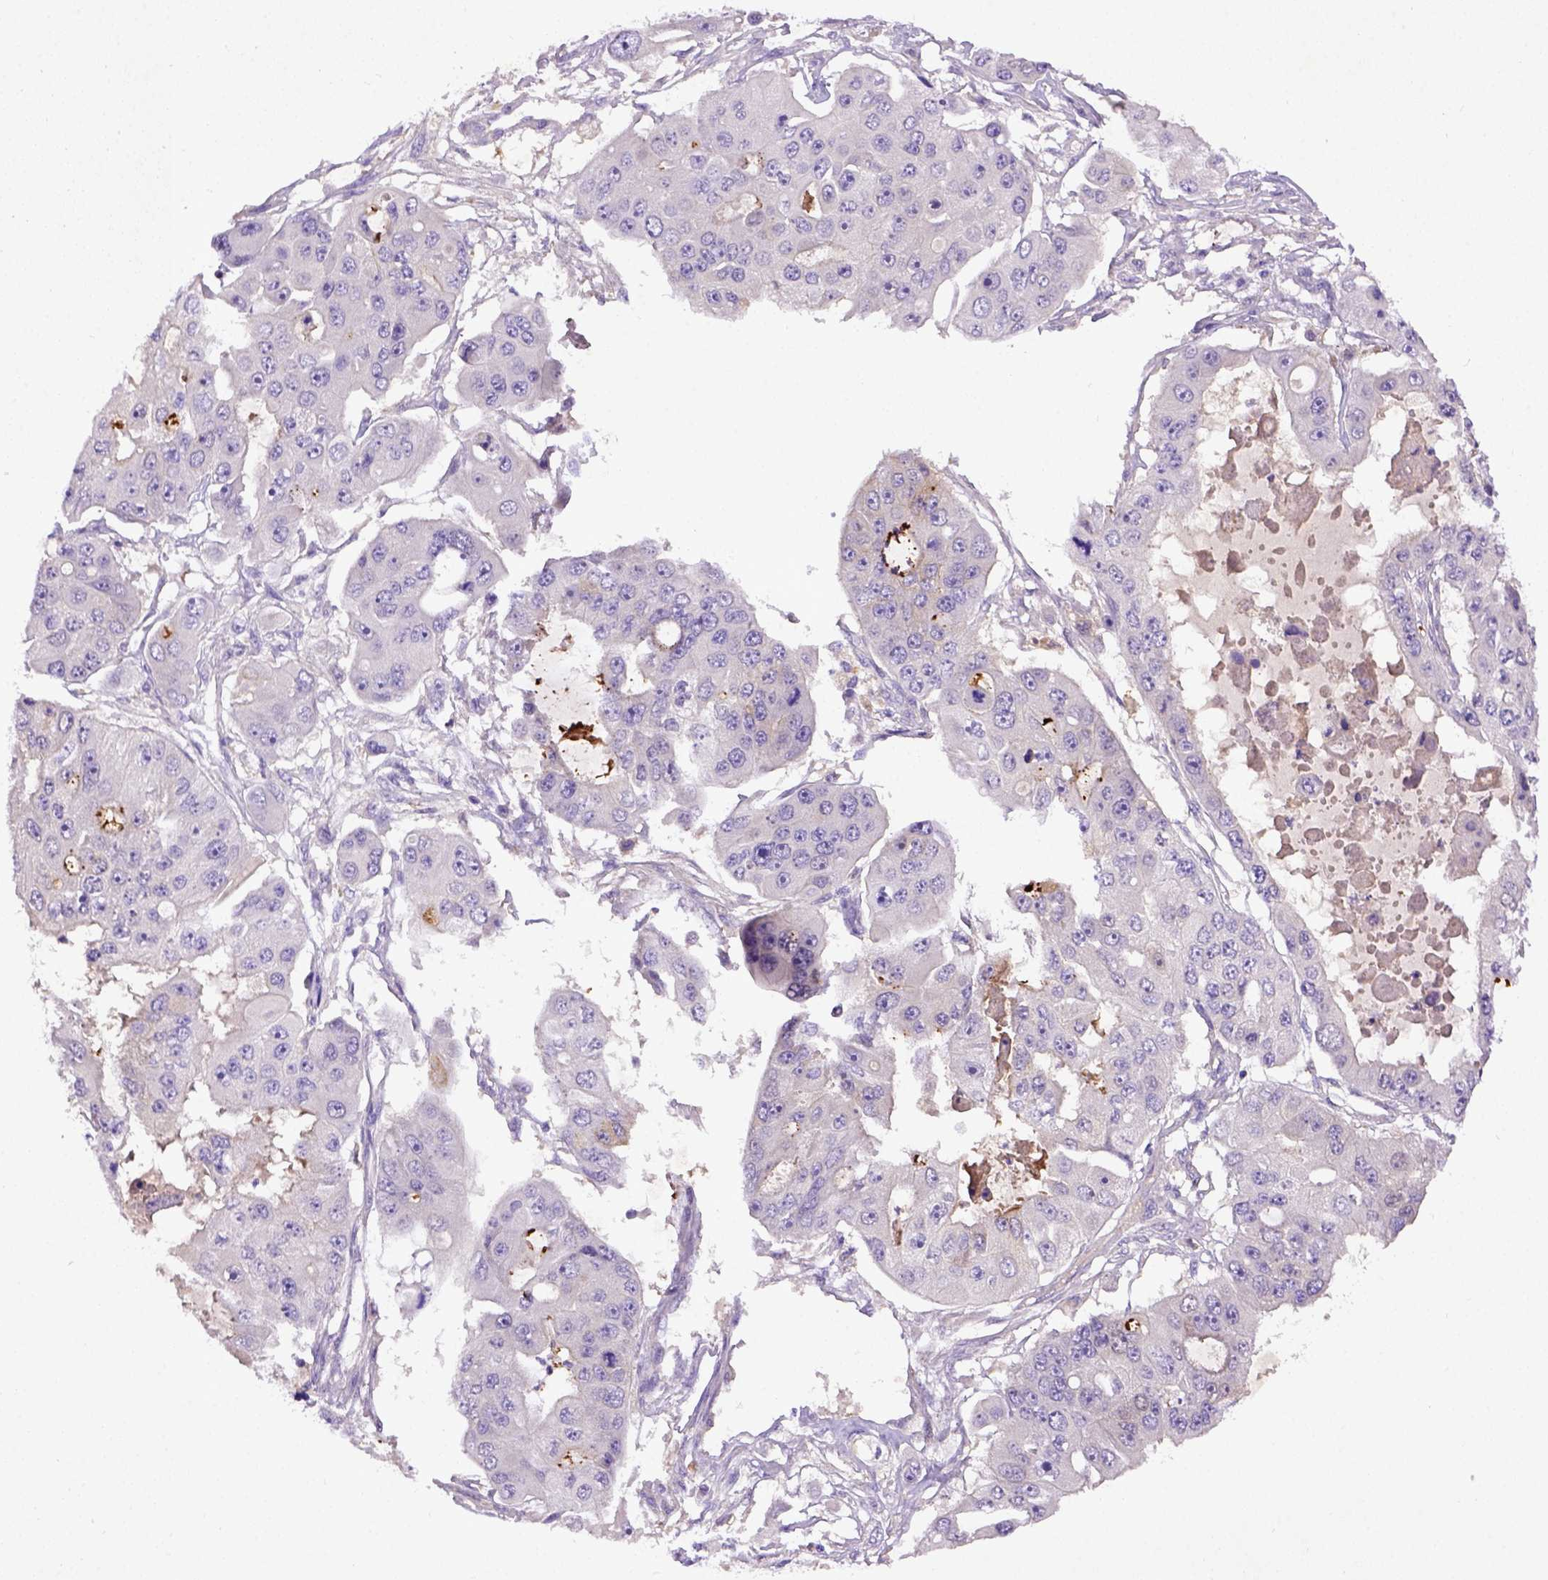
{"staining": {"intensity": "negative", "quantity": "none", "location": "none"}, "tissue": "ovarian cancer", "cell_type": "Tumor cells", "image_type": "cancer", "snomed": [{"axis": "morphology", "description": "Cystadenocarcinoma, serous, NOS"}, {"axis": "topography", "description": "Ovary"}], "caption": "Image shows no protein staining in tumor cells of ovarian cancer tissue.", "gene": "DEPDC1B", "patient": {"sex": "female", "age": 56}}